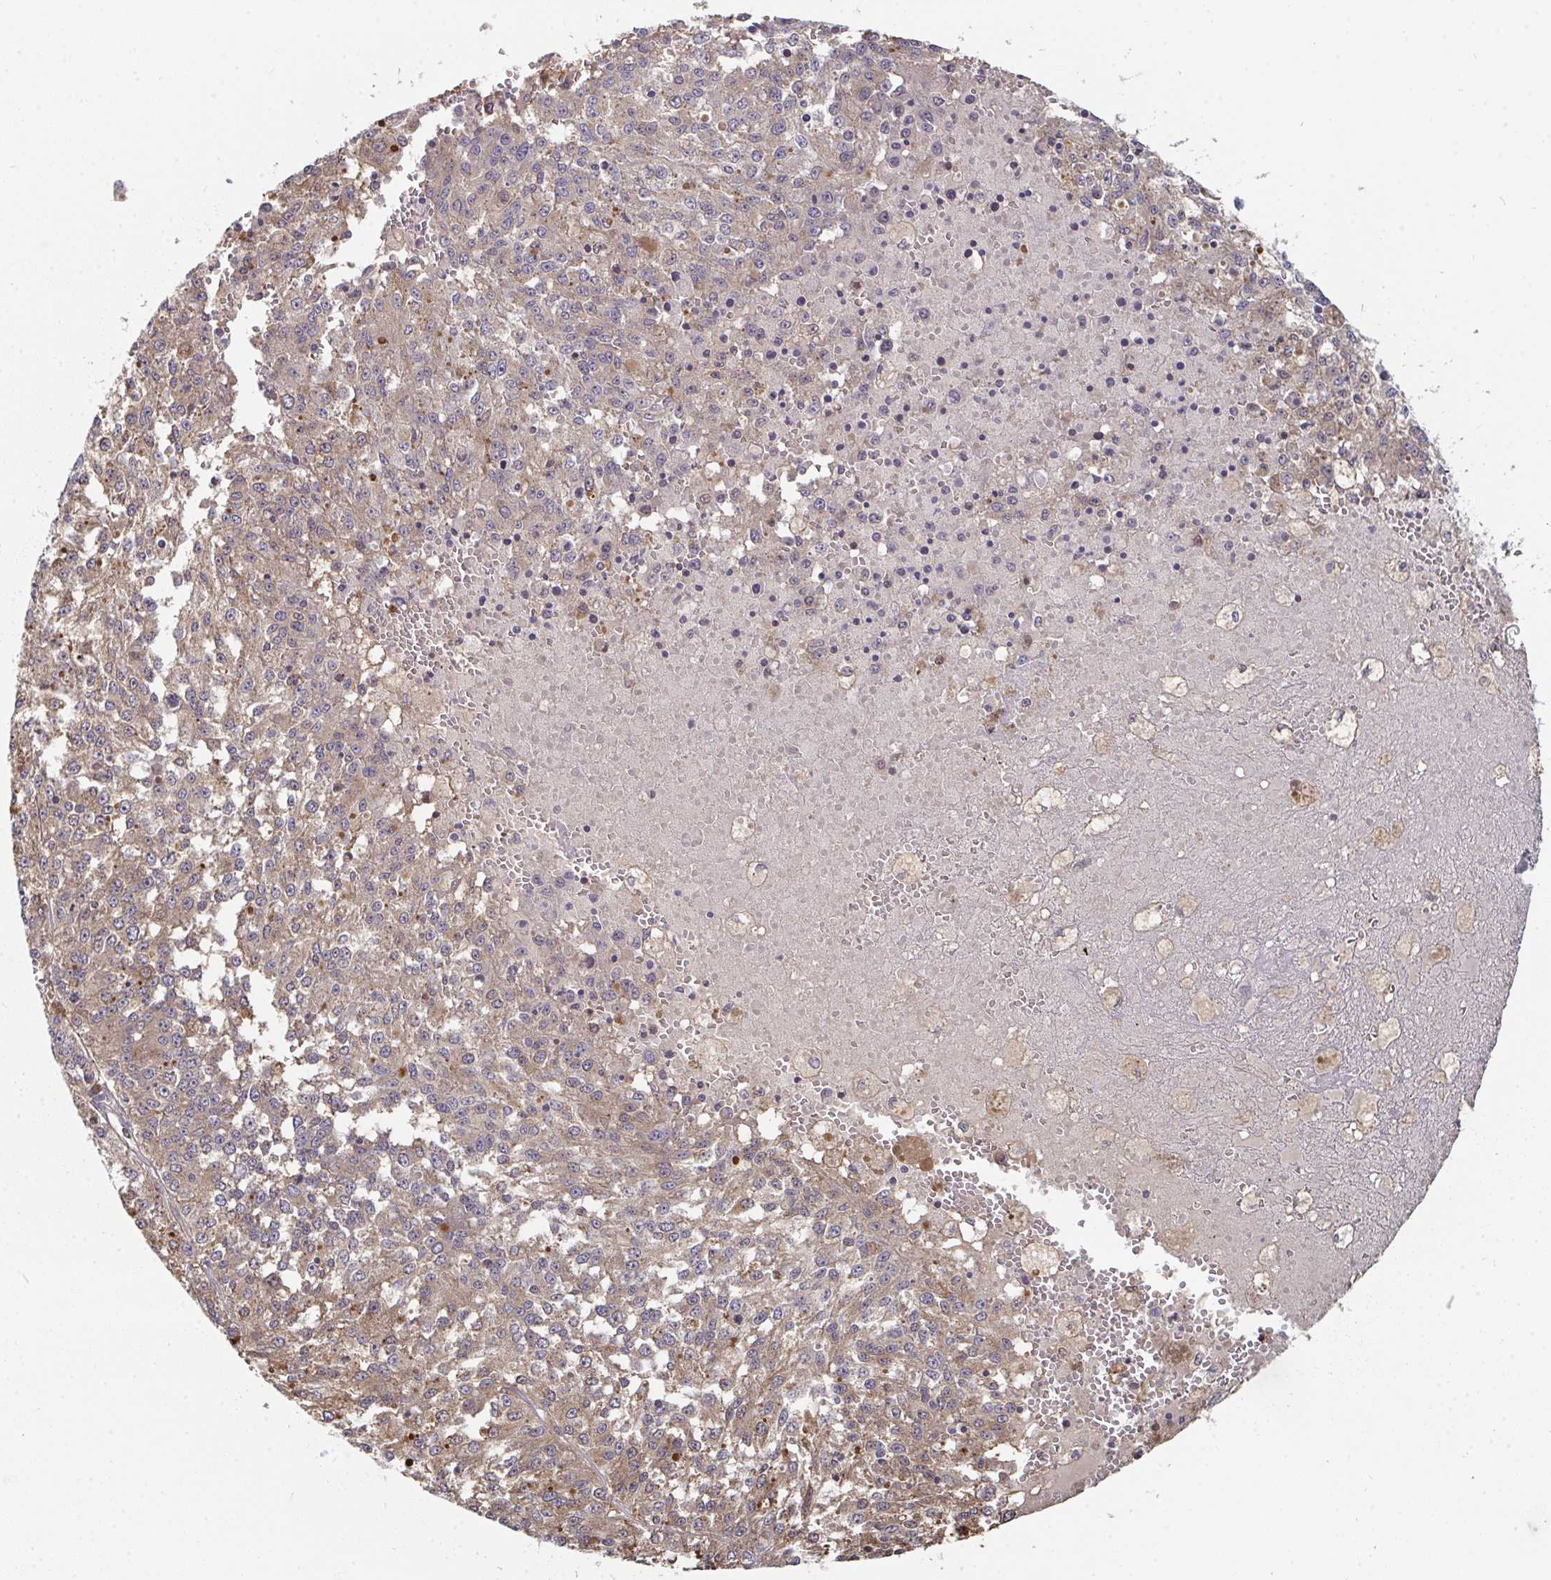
{"staining": {"intensity": "weak", "quantity": "25%-75%", "location": "cytoplasmic/membranous,nuclear"}, "tissue": "melanoma", "cell_type": "Tumor cells", "image_type": "cancer", "snomed": [{"axis": "morphology", "description": "Malignant melanoma, Metastatic site"}, {"axis": "topography", "description": "Lymph node"}], "caption": "DAB immunohistochemical staining of human melanoma displays weak cytoplasmic/membranous and nuclear protein staining in approximately 25%-75% of tumor cells. (Brightfield microscopy of DAB IHC at high magnification).", "gene": "TTC9C", "patient": {"sex": "female", "age": 64}}